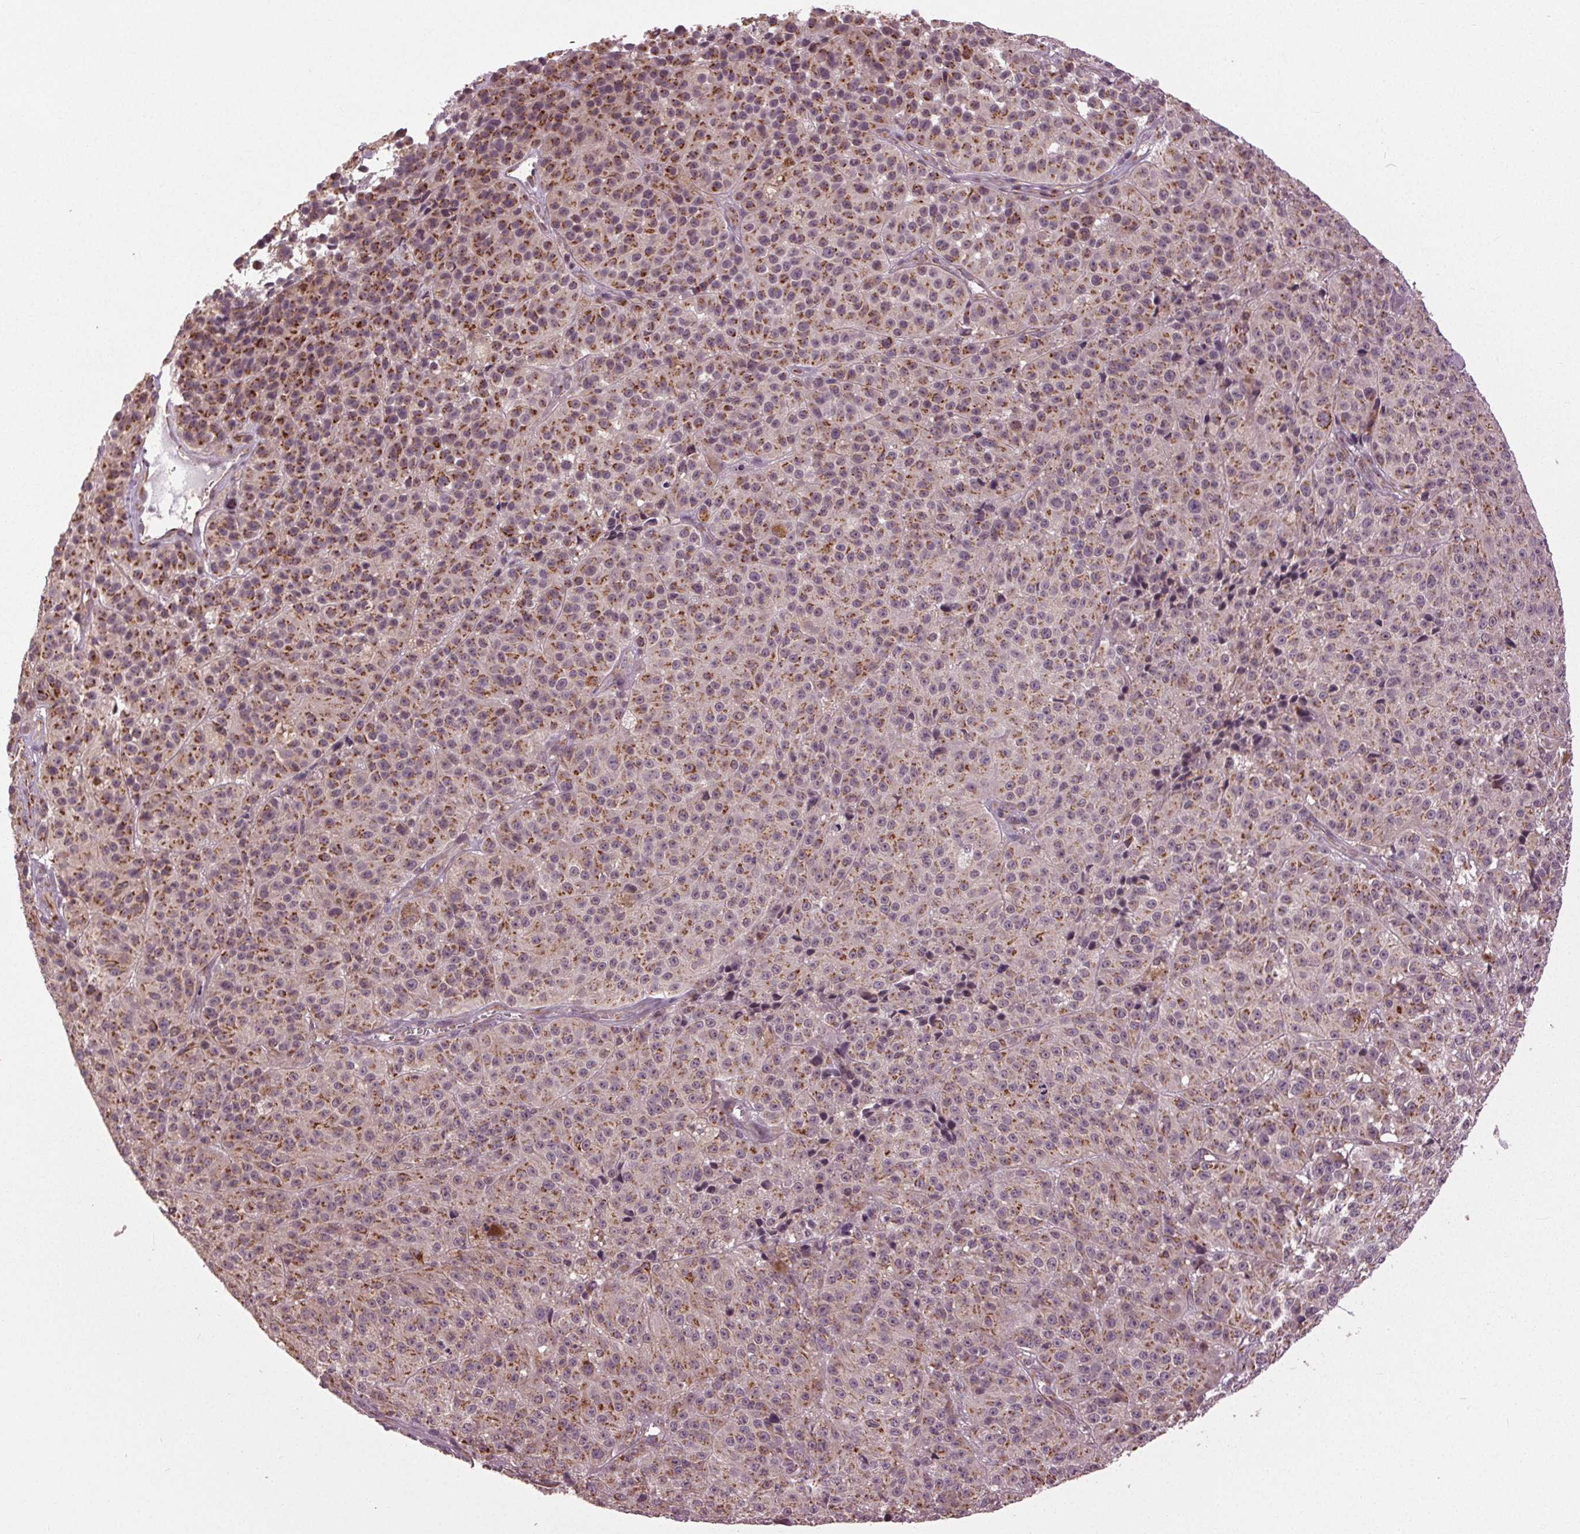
{"staining": {"intensity": "moderate", "quantity": "25%-75%", "location": "cytoplasmic/membranous"}, "tissue": "melanoma", "cell_type": "Tumor cells", "image_type": "cancer", "snomed": [{"axis": "morphology", "description": "Malignant melanoma, NOS"}, {"axis": "topography", "description": "Skin"}], "caption": "Brown immunohistochemical staining in malignant melanoma exhibits moderate cytoplasmic/membranous staining in about 25%-75% of tumor cells. Using DAB (brown) and hematoxylin (blue) stains, captured at high magnification using brightfield microscopy.", "gene": "BSDC1", "patient": {"sex": "female", "age": 58}}